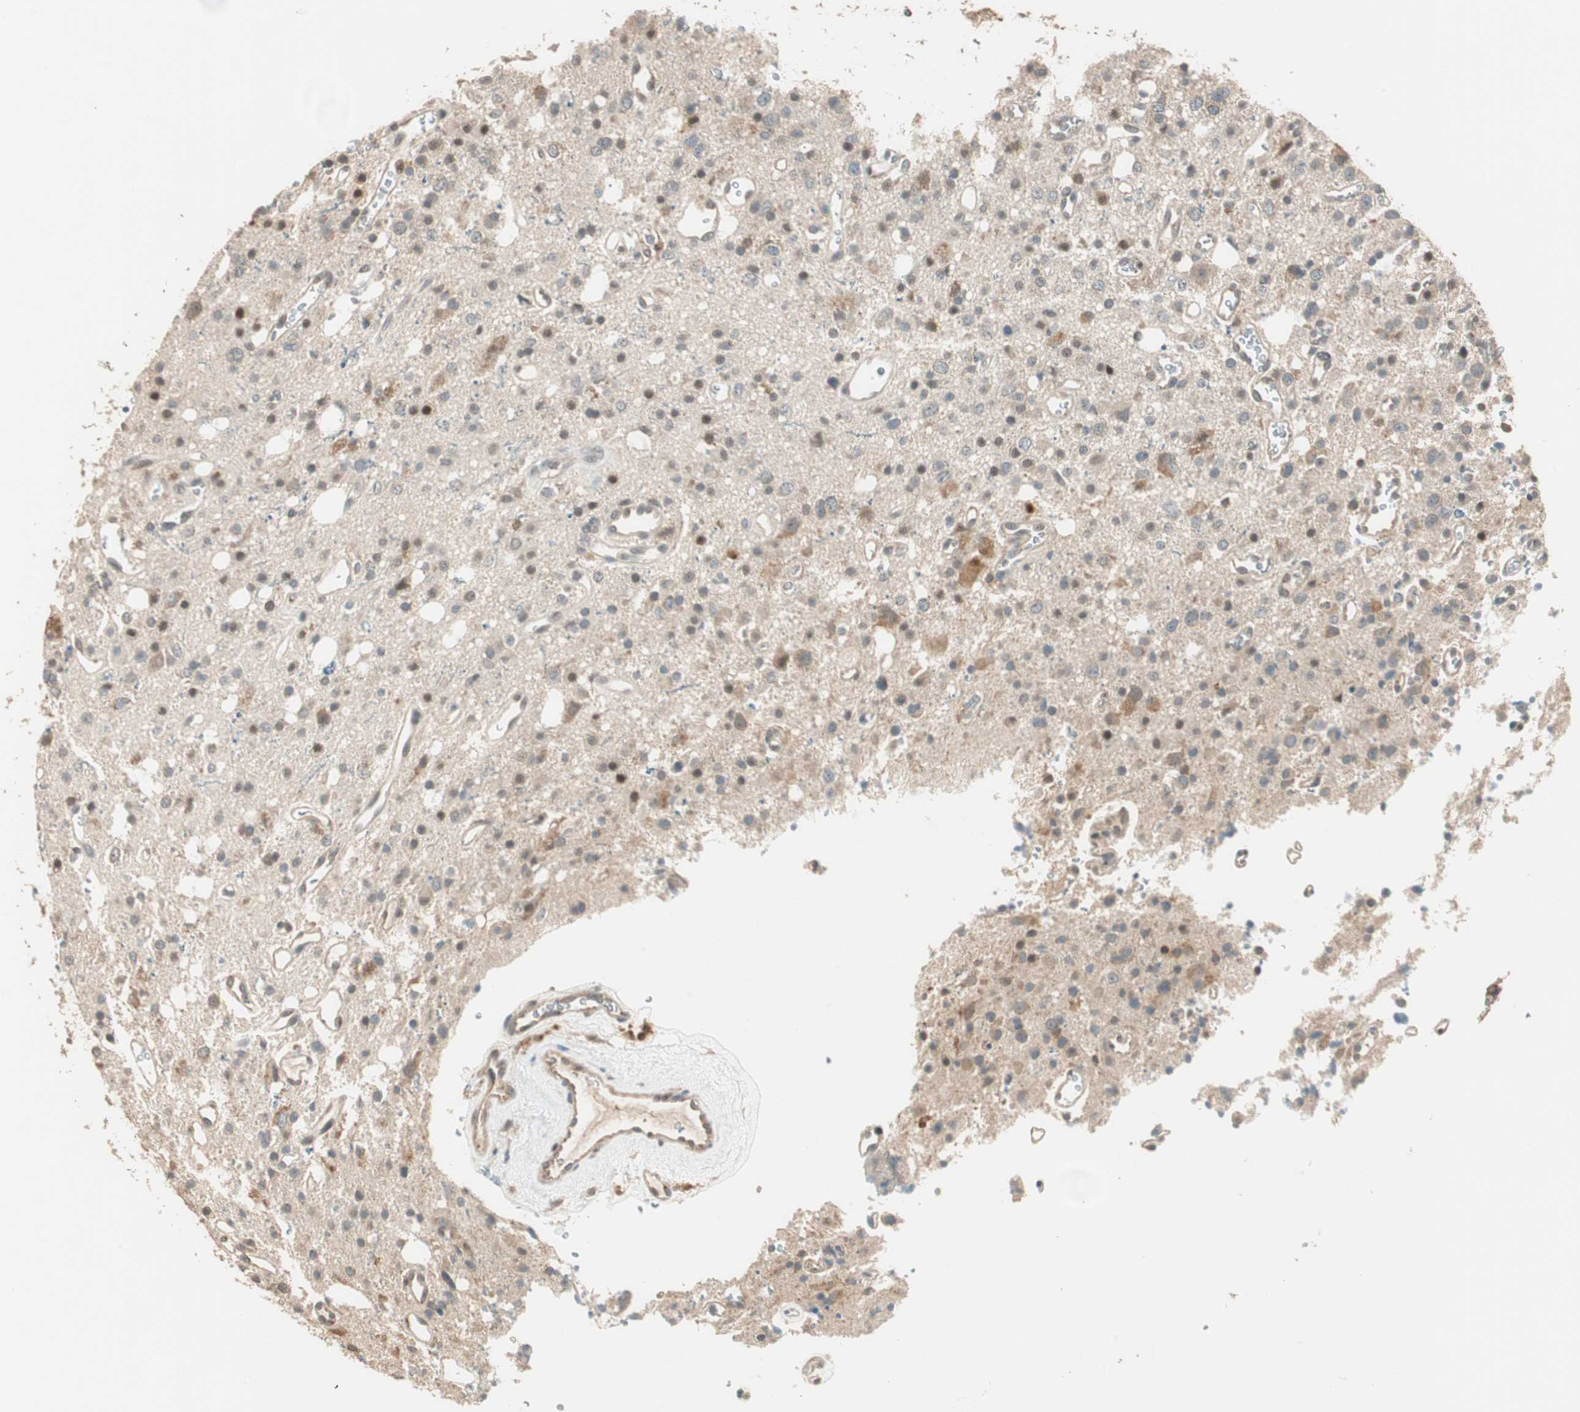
{"staining": {"intensity": "weak", "quantity": "<25%", "location": "cytoplasmic/membranous,nuclear"}, "tissue": "glioma", "cell_type": "Tumor cells", "image_type": "cancer", "snomed": [{"axis": "morphology", "description": "Glioma, malignant, High grade"}, {"axis": "topography", "description": "Brain"}], "caption": "This is an immunohistochemistry (IHC) photomicrograph of malignant glioma (high-grade). There is no expression in tumor cells.", "gene": "TRIM21", "patient": {"sex": "male", "age": 47}}